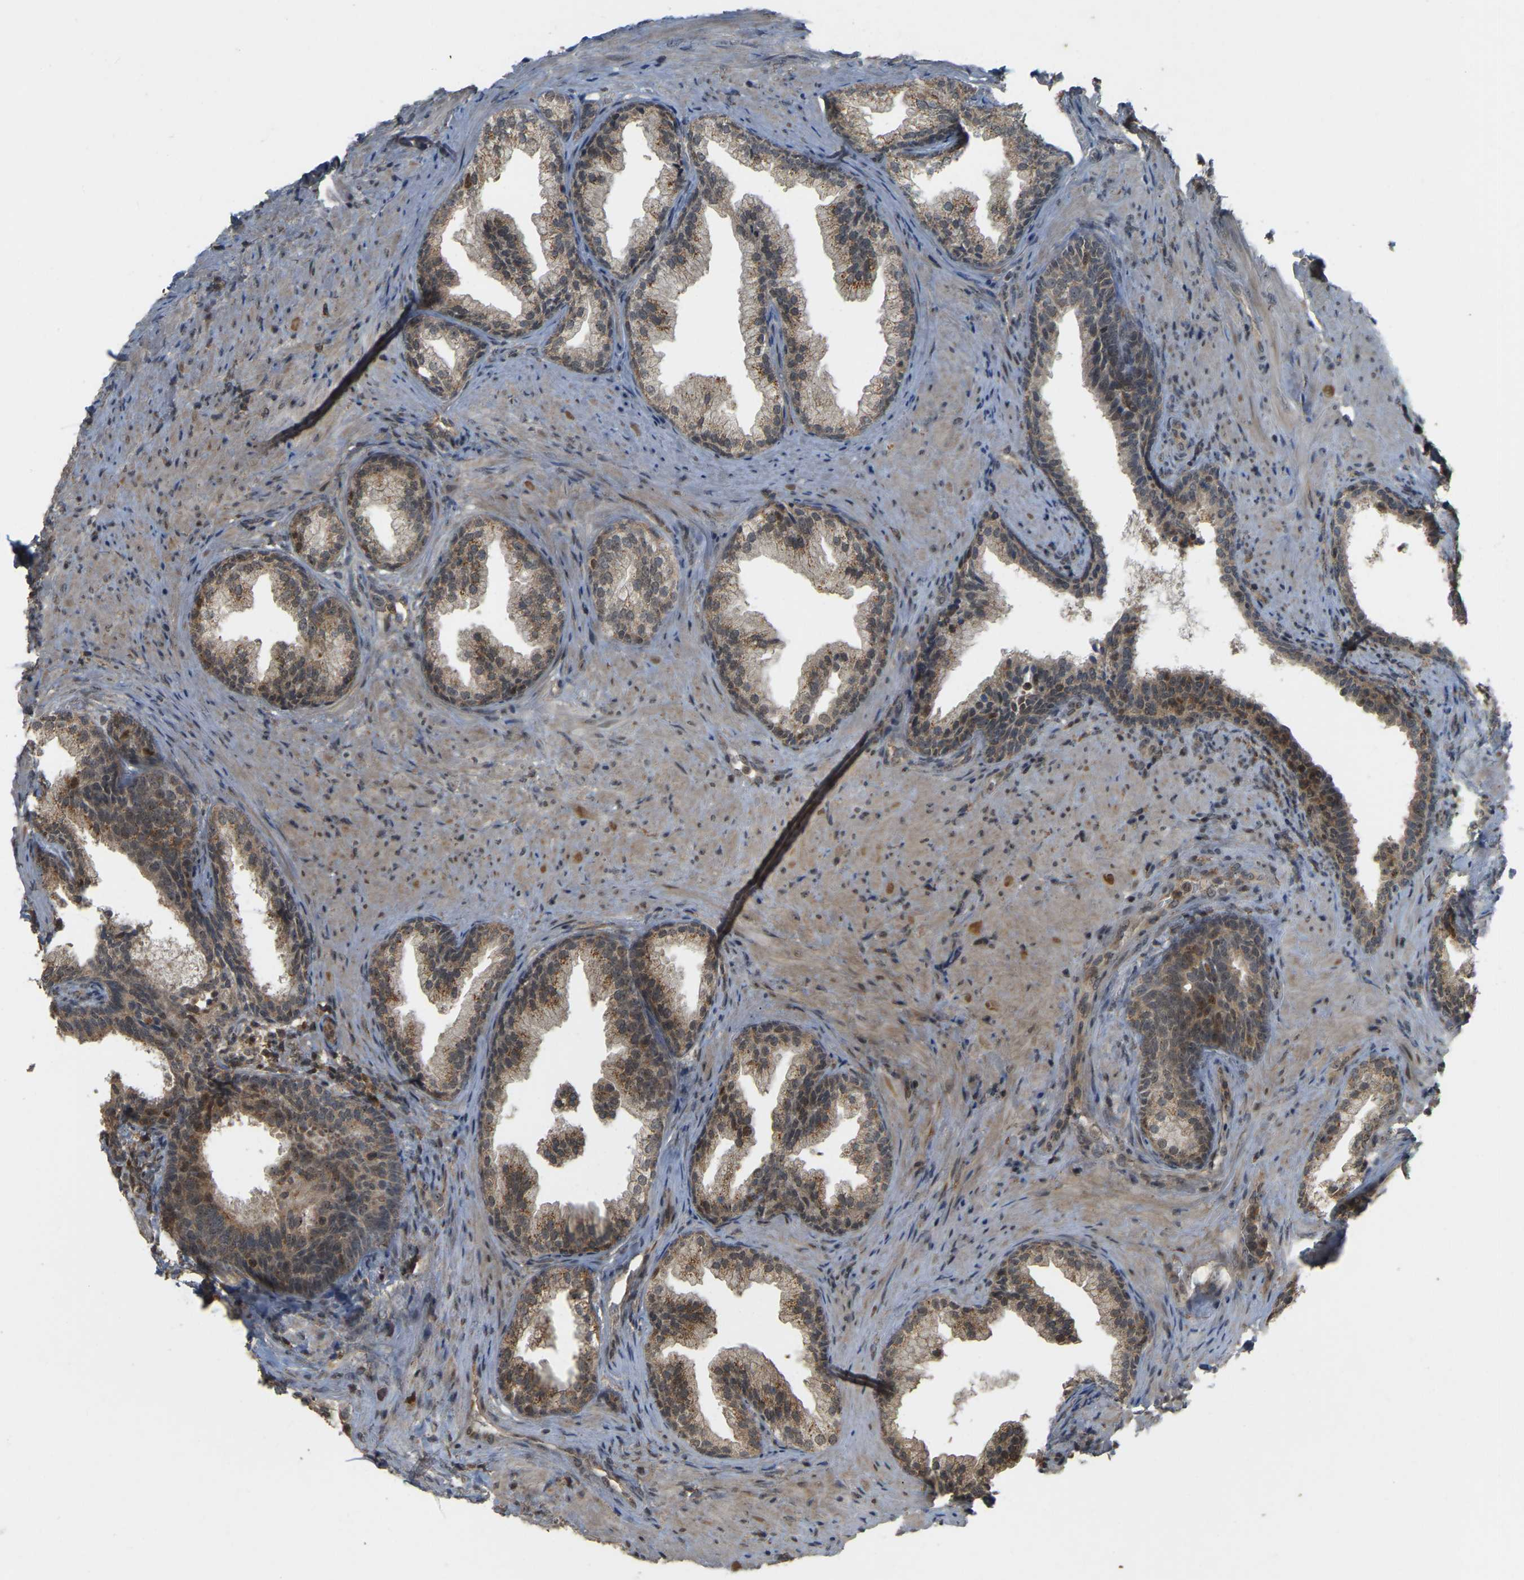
{"staining": {"intensity": "moderate", "quantity": ">75%", "location": "cytoplasmic/membranous,nuclear"}, "tissue": "prostate", "cell_type": "Glandular cells", "image_type": "normal", "snomed": [{"axis": "morphology", "description": "Normal tissue, NOS"}, {"axis": "topography", "description": "Prostate"}], "caption": "A brown stain shows moderate cytoplasmic/membranous,nuclear staining of a protein in glandular cells of normal human prostate. The protein of interest is stained brown, and the nuclei are stained in blue (DAB IHC with brightfield microscopy, high magnification).", "gene": "BRF2", "patient": {"sex": "male", "age": 76}}